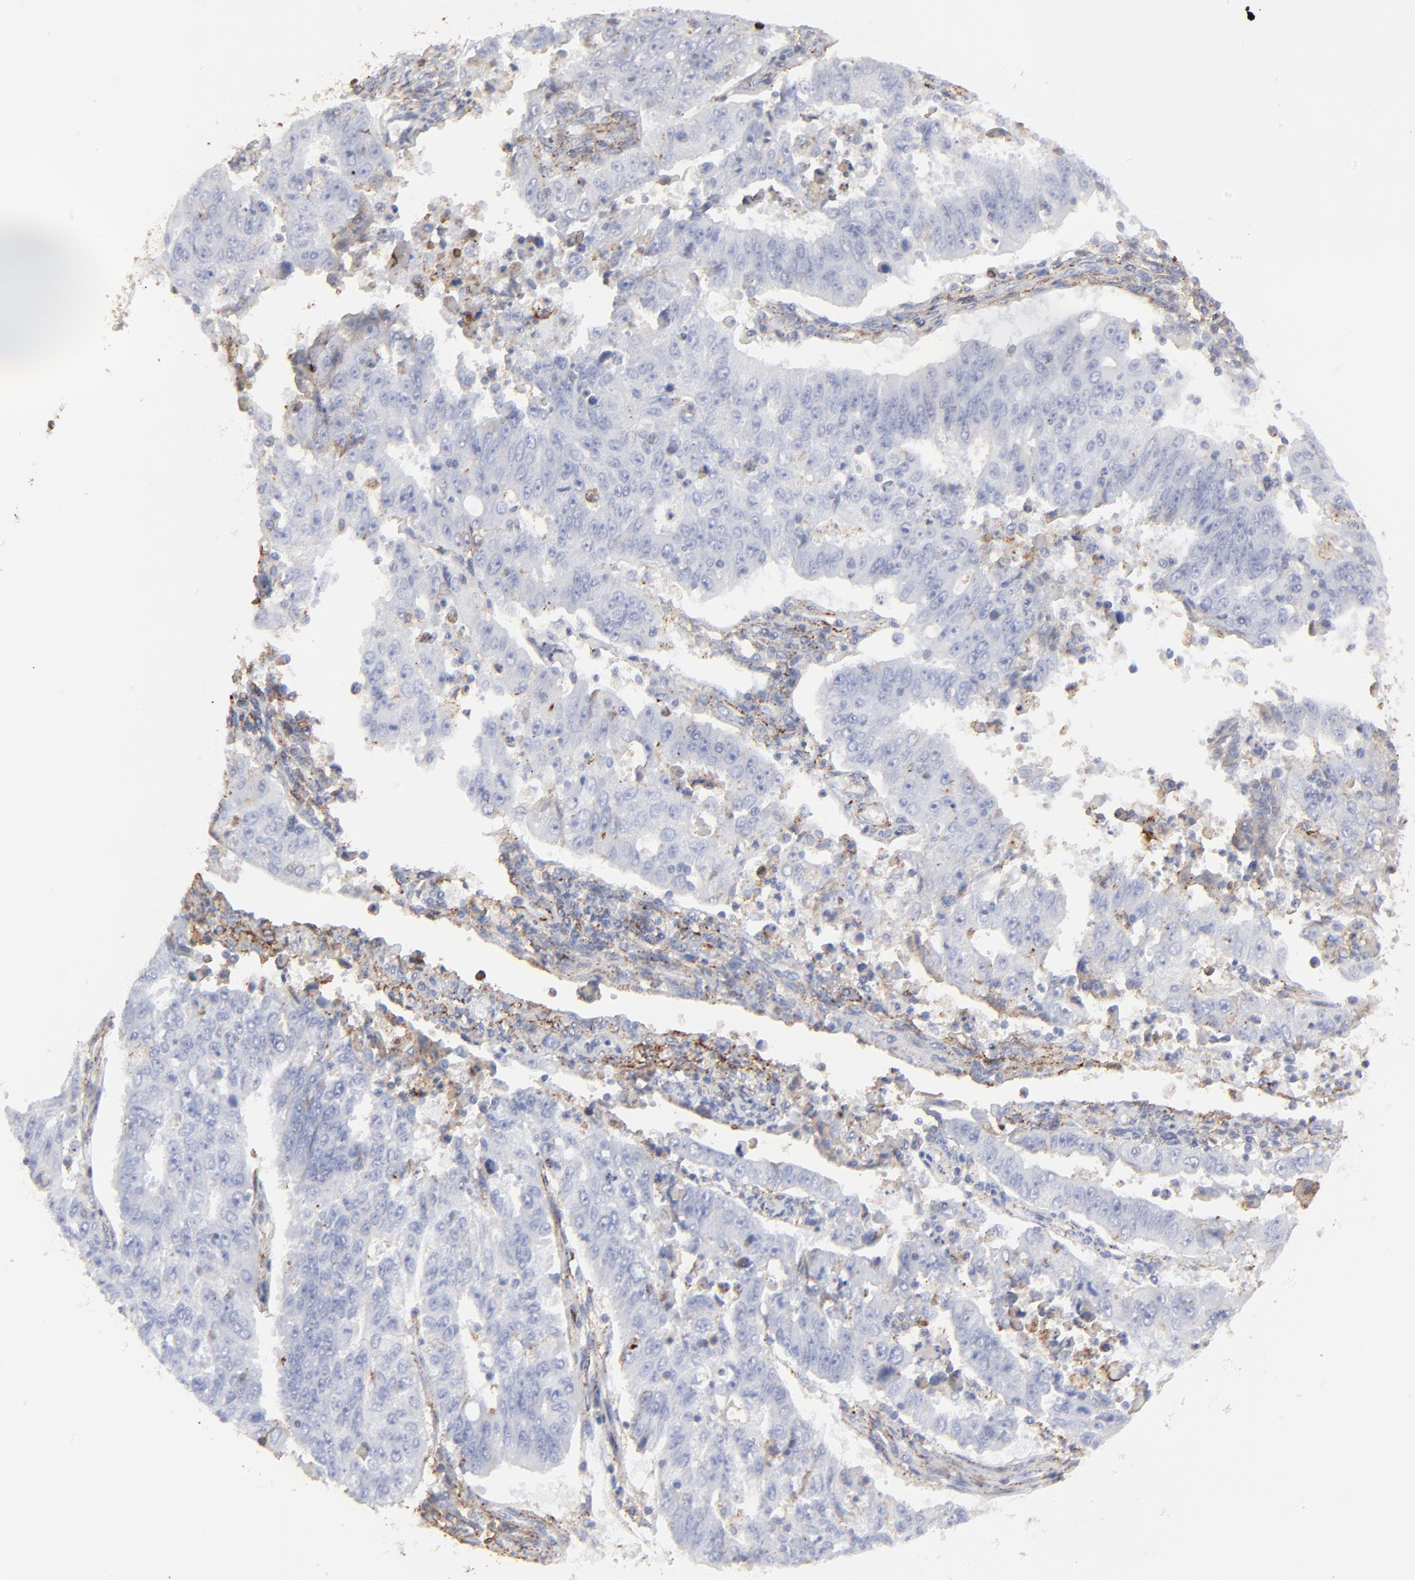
{"staining": {"intensity": "negative", "quantity": "none", "location": "none"}, "tissue": "endometrial cancer", "cell_type": "Tumor cells", "image_type": "cancer", "snomed": [{"axis": "morphology", "description": "Adenocarcinoma, NOS"}, {"axis": "topography", "description": "Endometrium"}], "caption": "Immunohistochemical staining of endometrial cancer (adenocarcinoma) reveals no significant expression in tumor cells.", "gene": "ANXA6", "patient": {"sex": "female", "age": 42}}